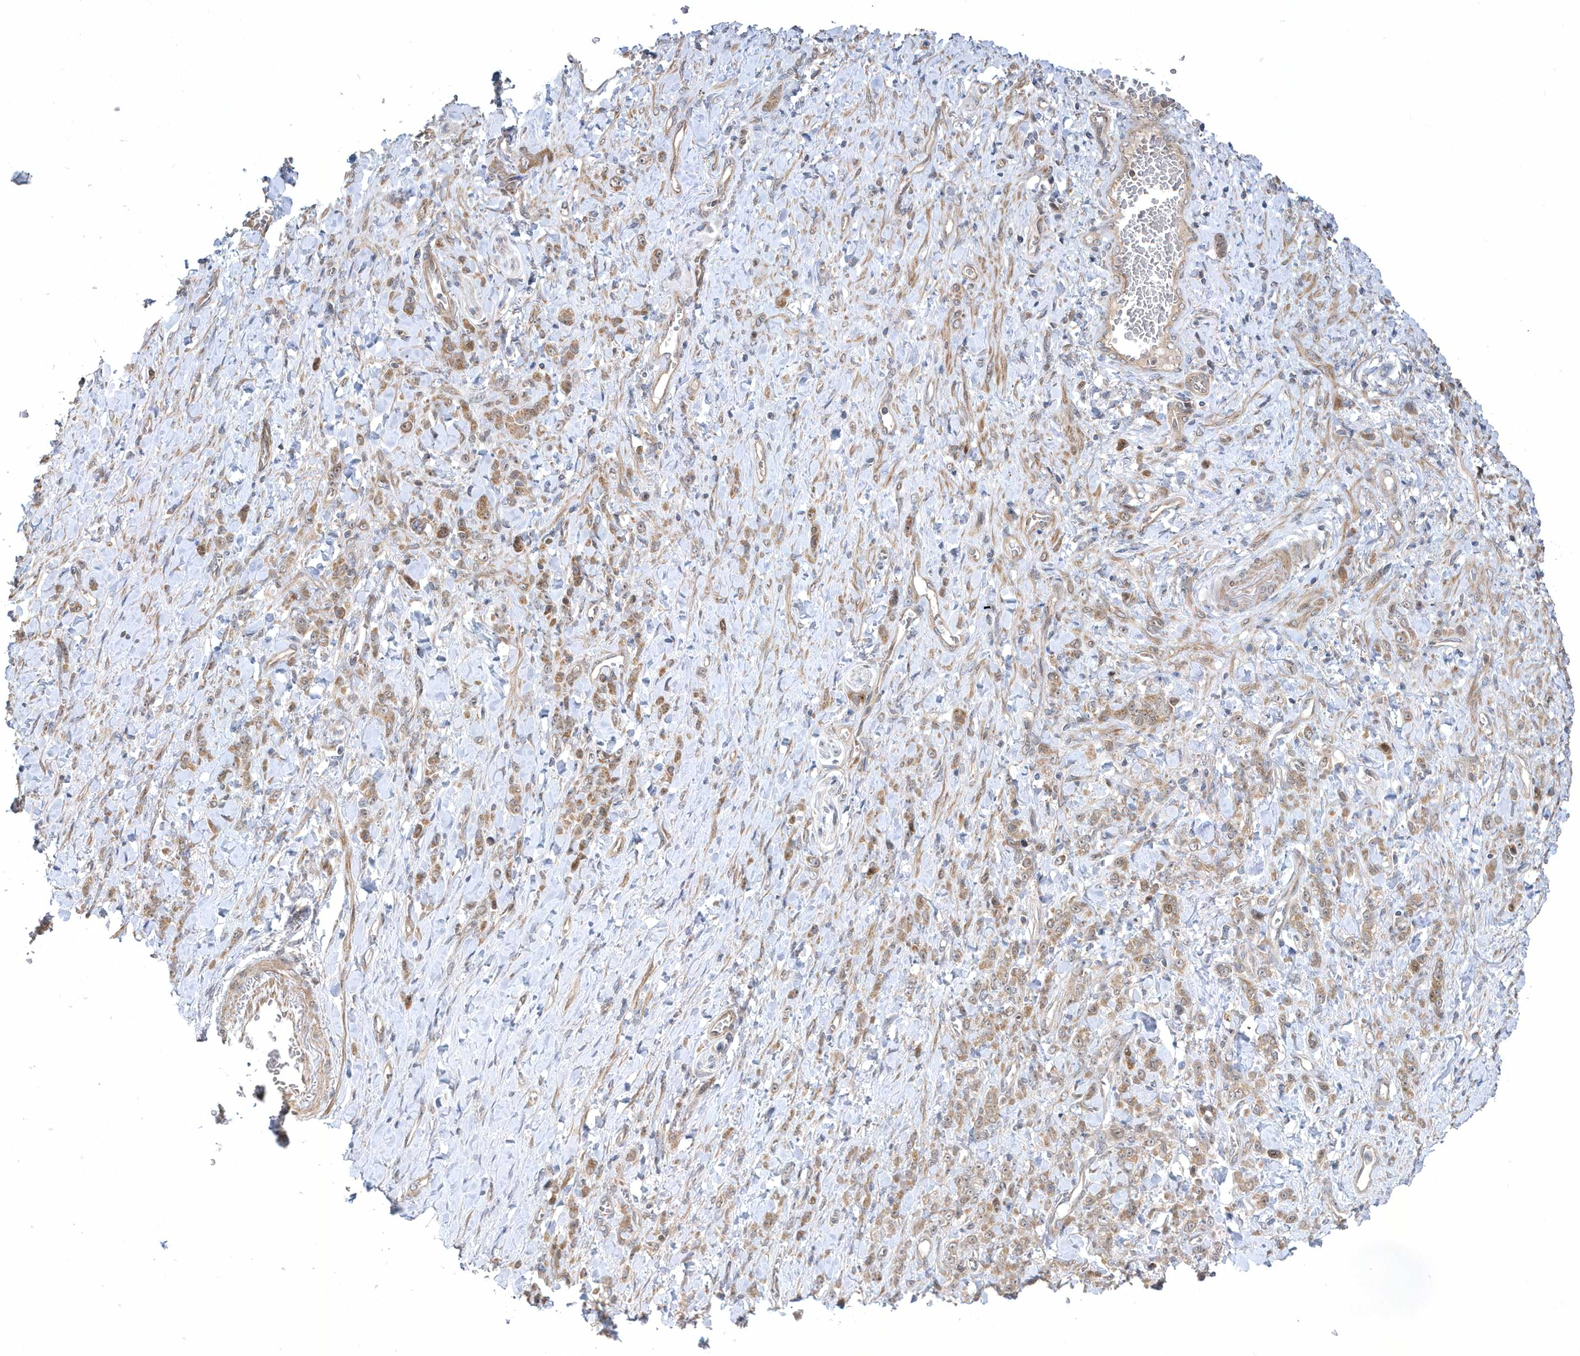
{"staining": {"intensity": "moderate", "quantity": ">75%", "location": "cytoplasmic/membranous"}, "tissue": "stomach cancer", "cell_type": "Tumor cells", "image_type": "cancer", "snomed": [{"axis": "morphology", "description": "Normal tissue, NOS"}, {"axis": "morphology", "description": "Adenocarcinoma, NOS"}, {"axis": "topography", "description": "Stomach"}], "caption": "Tumor cells reveal medium levels of moderate cytoplasmic/membranous expression in approximately >75% of cells in human stomach cancer. The protein of interest is stained brown, and the nuclei are stained in blue (DAB (3,3'-diaminobenzidine) IHC with brightfield microscopy, high magnification).", "gene": "MXI1", "patient": {"sex": "male", "age": 82}}